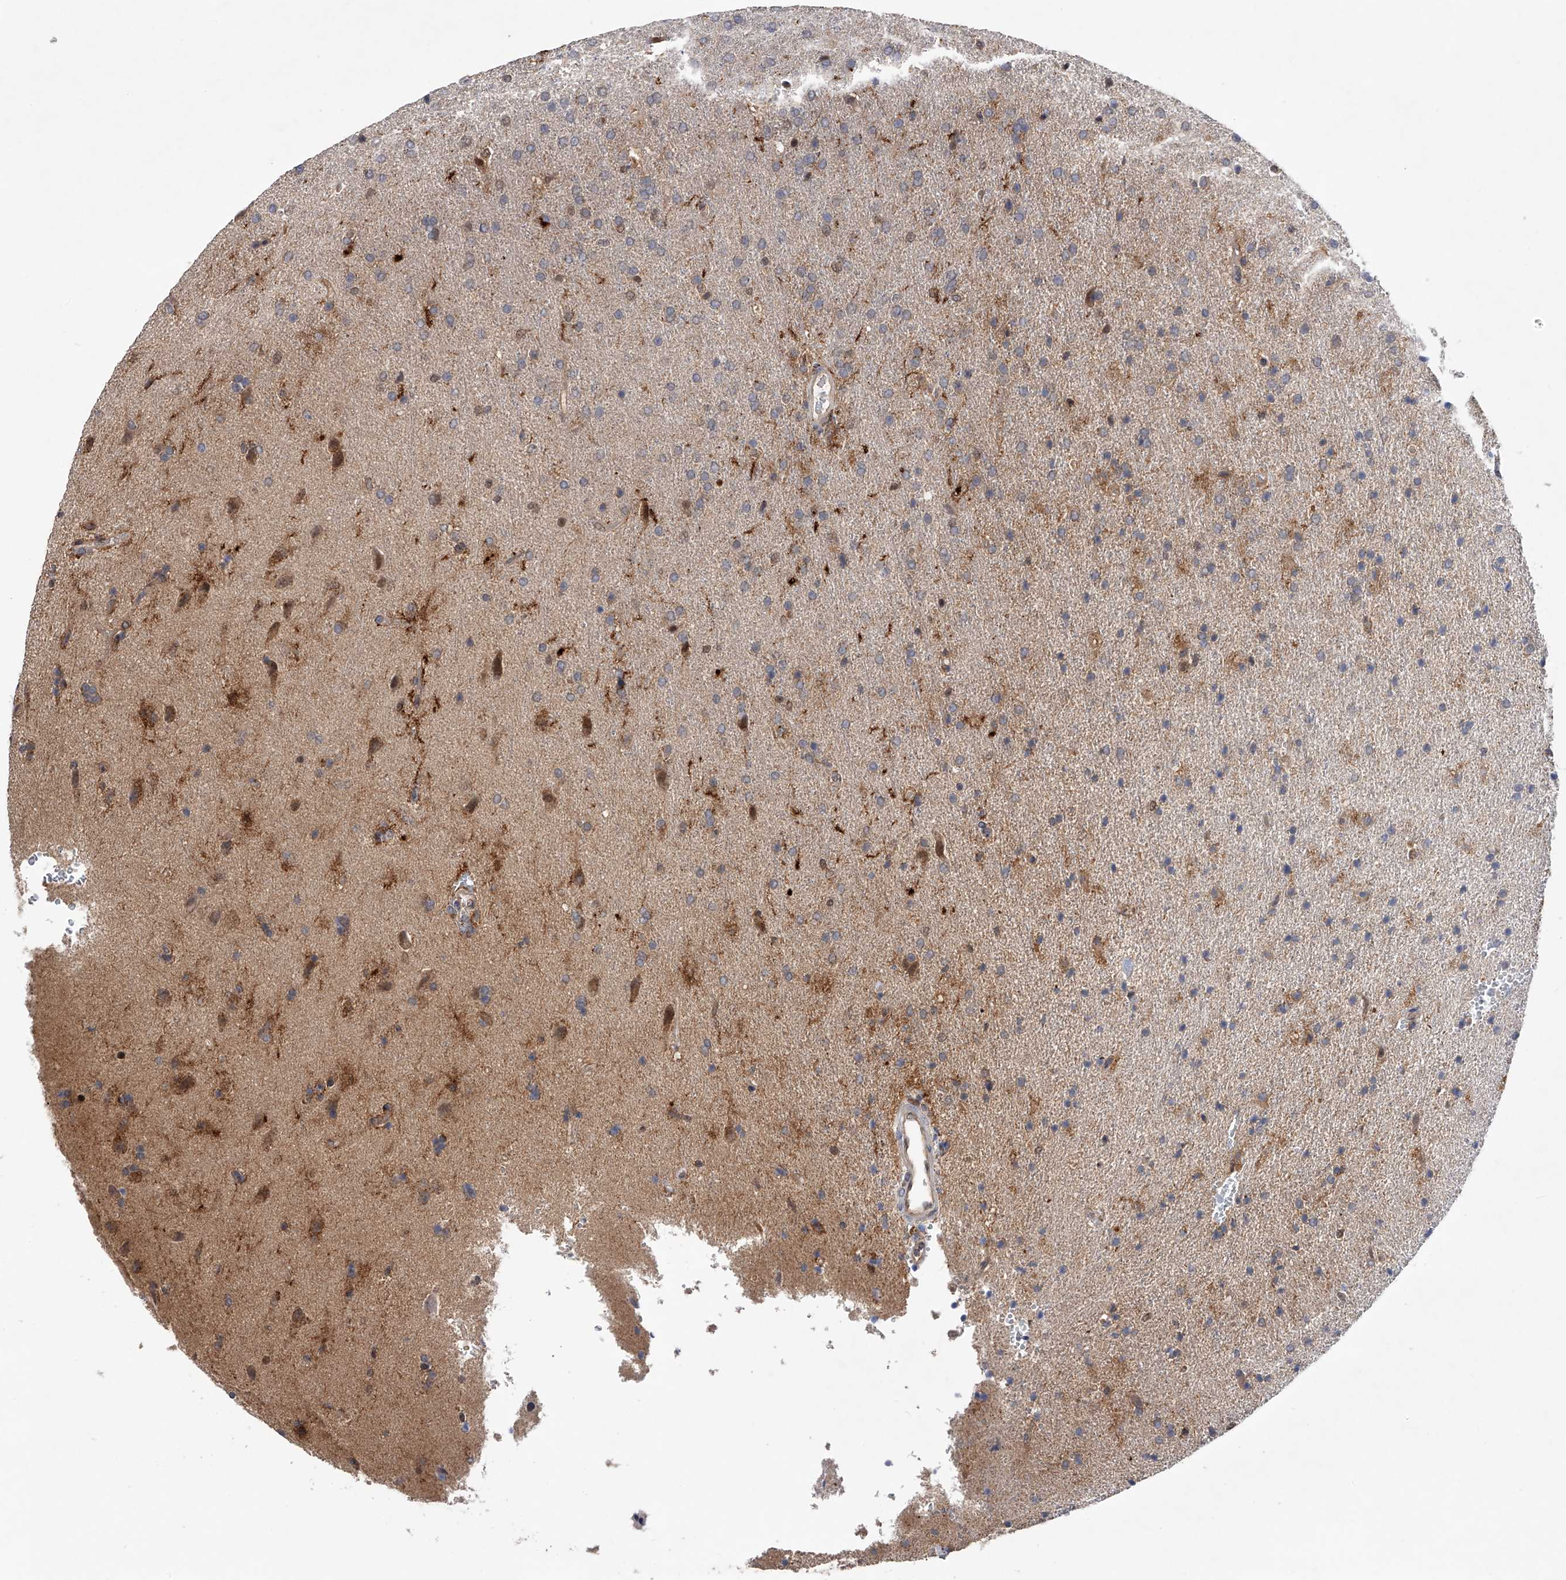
{"staining": {"intensity": "weak", "quantity": "<25%", "location": "cytoplasmic/membranous"}, "tissue": "glioma", "cell_type": "Tumor cells", "image_type": "cancer", "snomed": [{"axis": "morphology", "description": "Glioma, malignant, High grade"}, {"axis": "topography", "description": "Brain"}], "caption": "IHC histopathology image of neoplastic tissue: high-grade glioma (malignant) stained with DAB (3,3'-diaminobenzidine) shows no significant protein positivity in tumor cells.", "gene": "RWDD2A", "patient": {"sex": "male", "age": 72}}